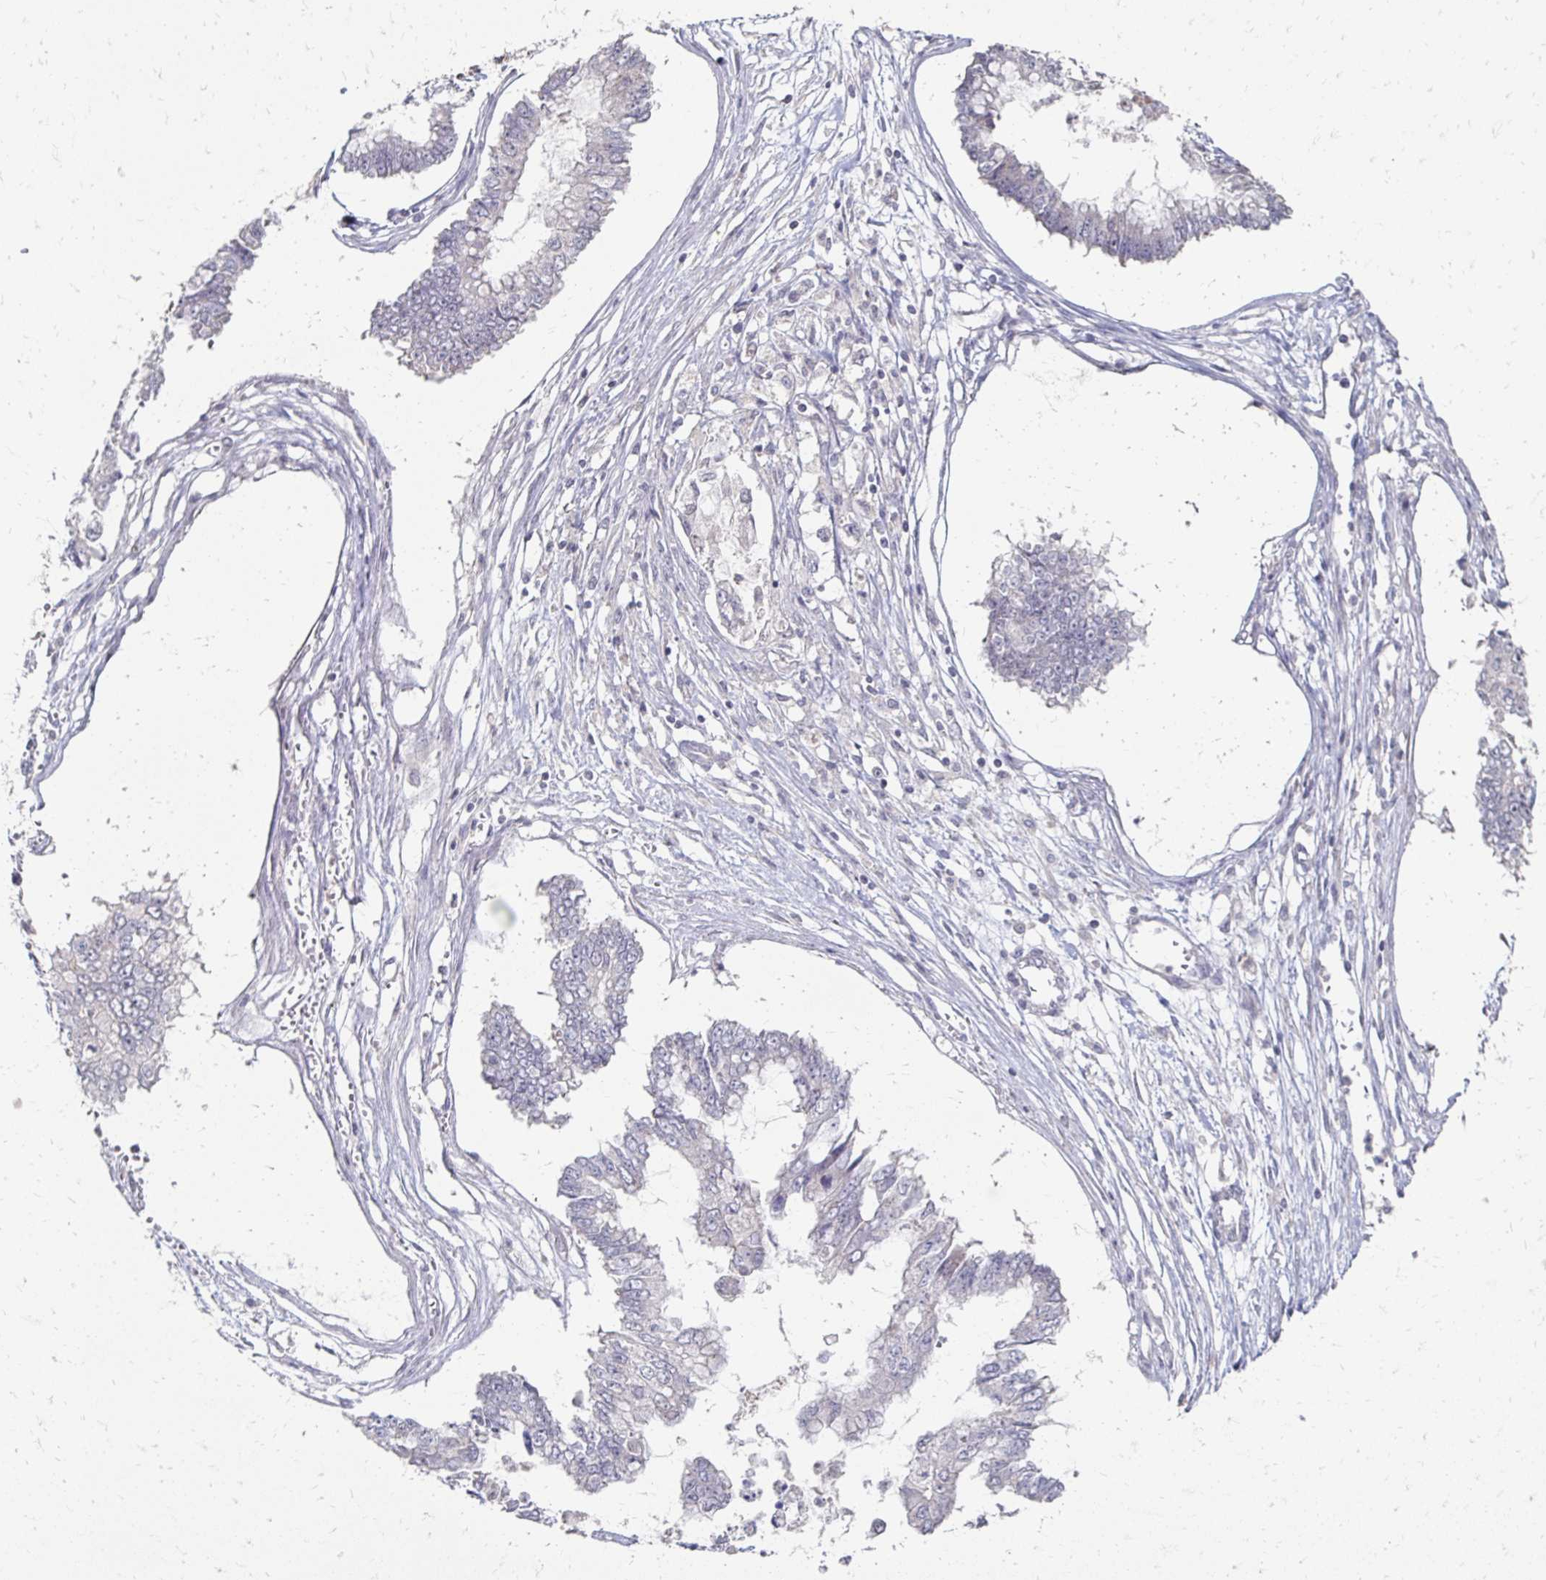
{"staining": {"intensity": "negative", "quantity": "none", "location": "none"}, "tissue": "ovarian cancer", "cell_type": "Tumor cells", "image_type": "cancer", "snomed": [{"axis": "morphology", "description": "Cystadenocarcinoma, mucinous, NOS"}, {"axis": "topography", "description": "Ovary"}], "caption": "Tumor cells are negative for protein expression in human ovarian cancer.", "gene": "ZNF727", "patient": {"sex": "female", "age": 72}}